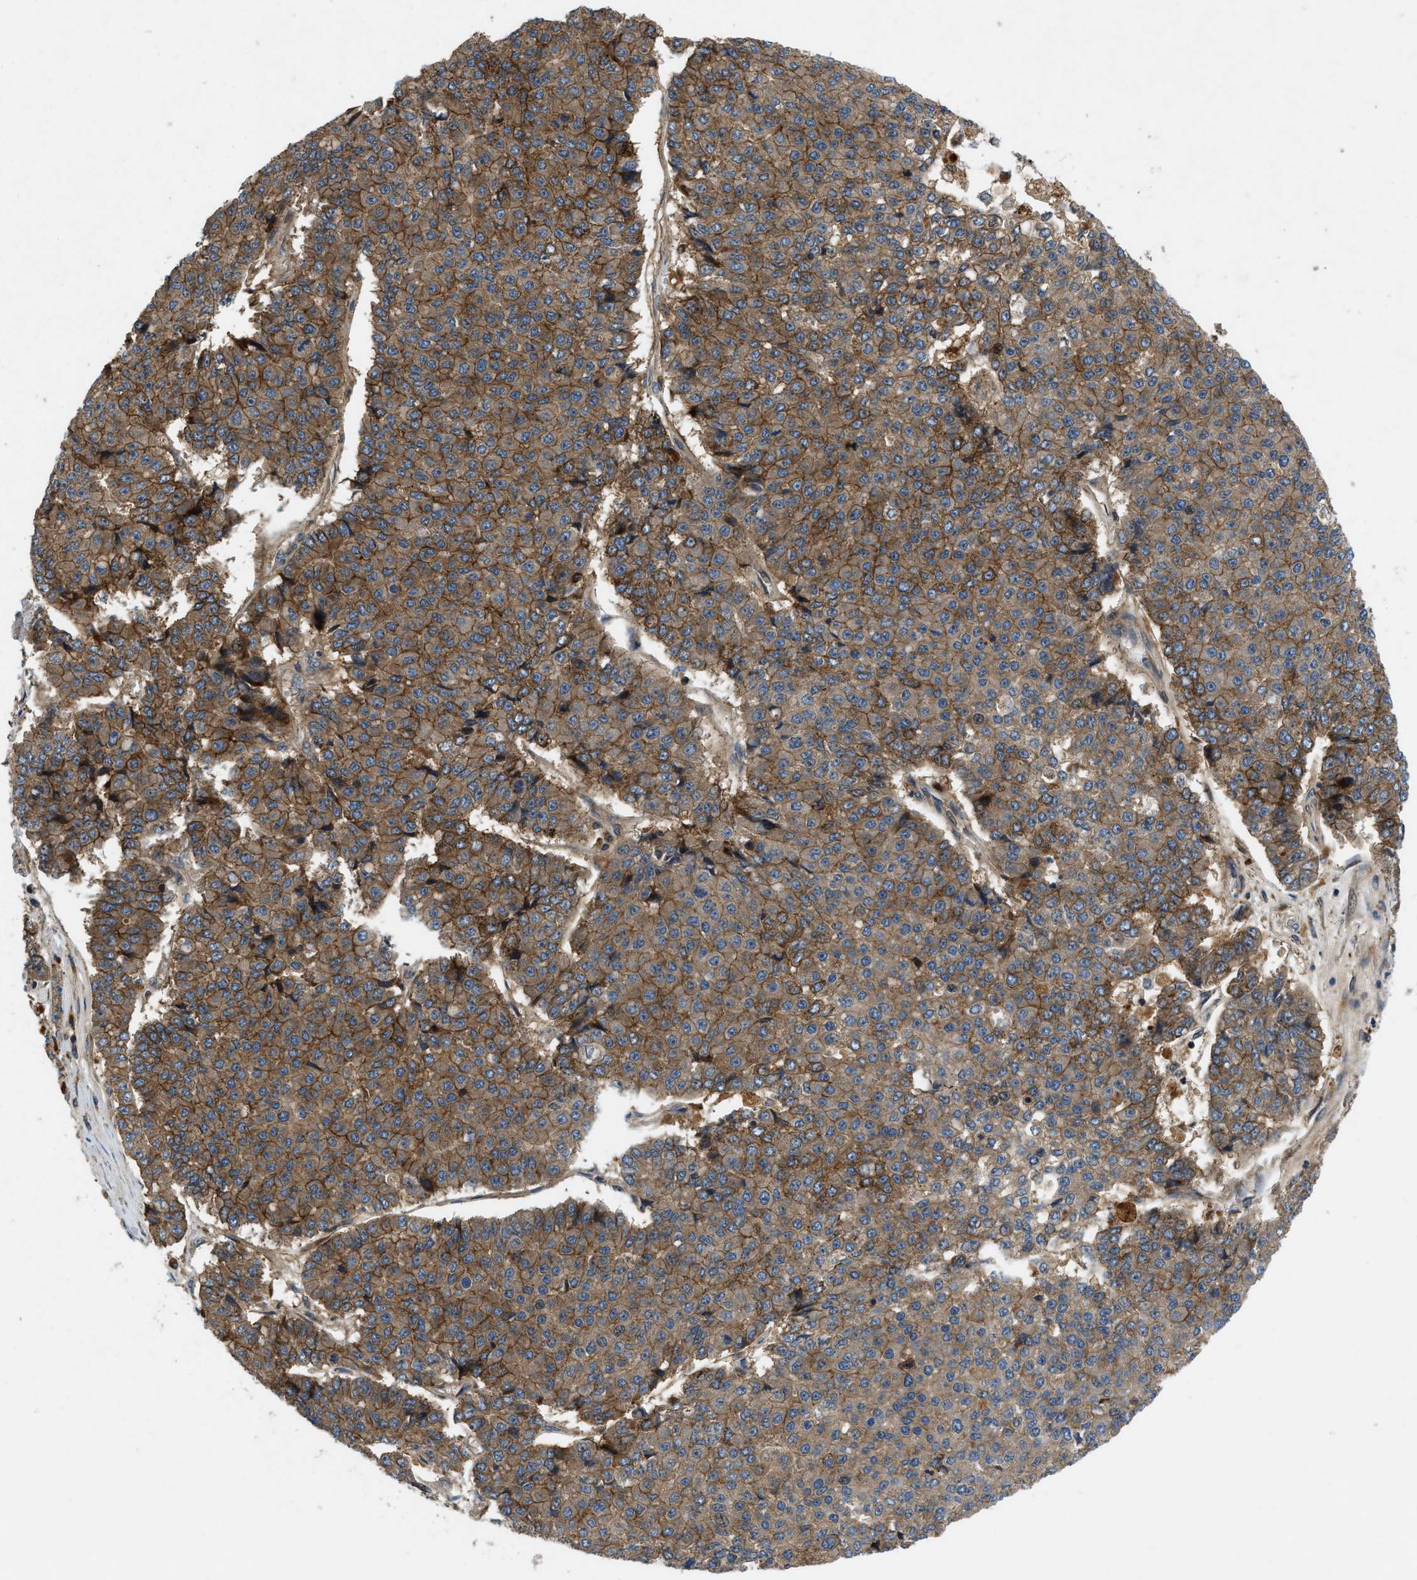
{"staining": {"intensity": "moderate", "quantity": ">75%", "location": "cytoplasmic/membranous"}, "tissue": "pancreatic cancer", "cell_type": "Tumor cells", "image_type": "cancer", "snomed": [{"axis": "morphology", "description": "Adenocarcinoma, NOS"}, {"axis": "topography", "description": "Pancreas"}], "caption": "Pancreatic cancer (adenocarcinoma) was stained to show a protein in brown. There is medium levels of moderate cytoplasmic/membranous expression in approximately >75% of tumor cells.", "gene": "CNNM3", "patient": {"sex": "male", "age": 50}}